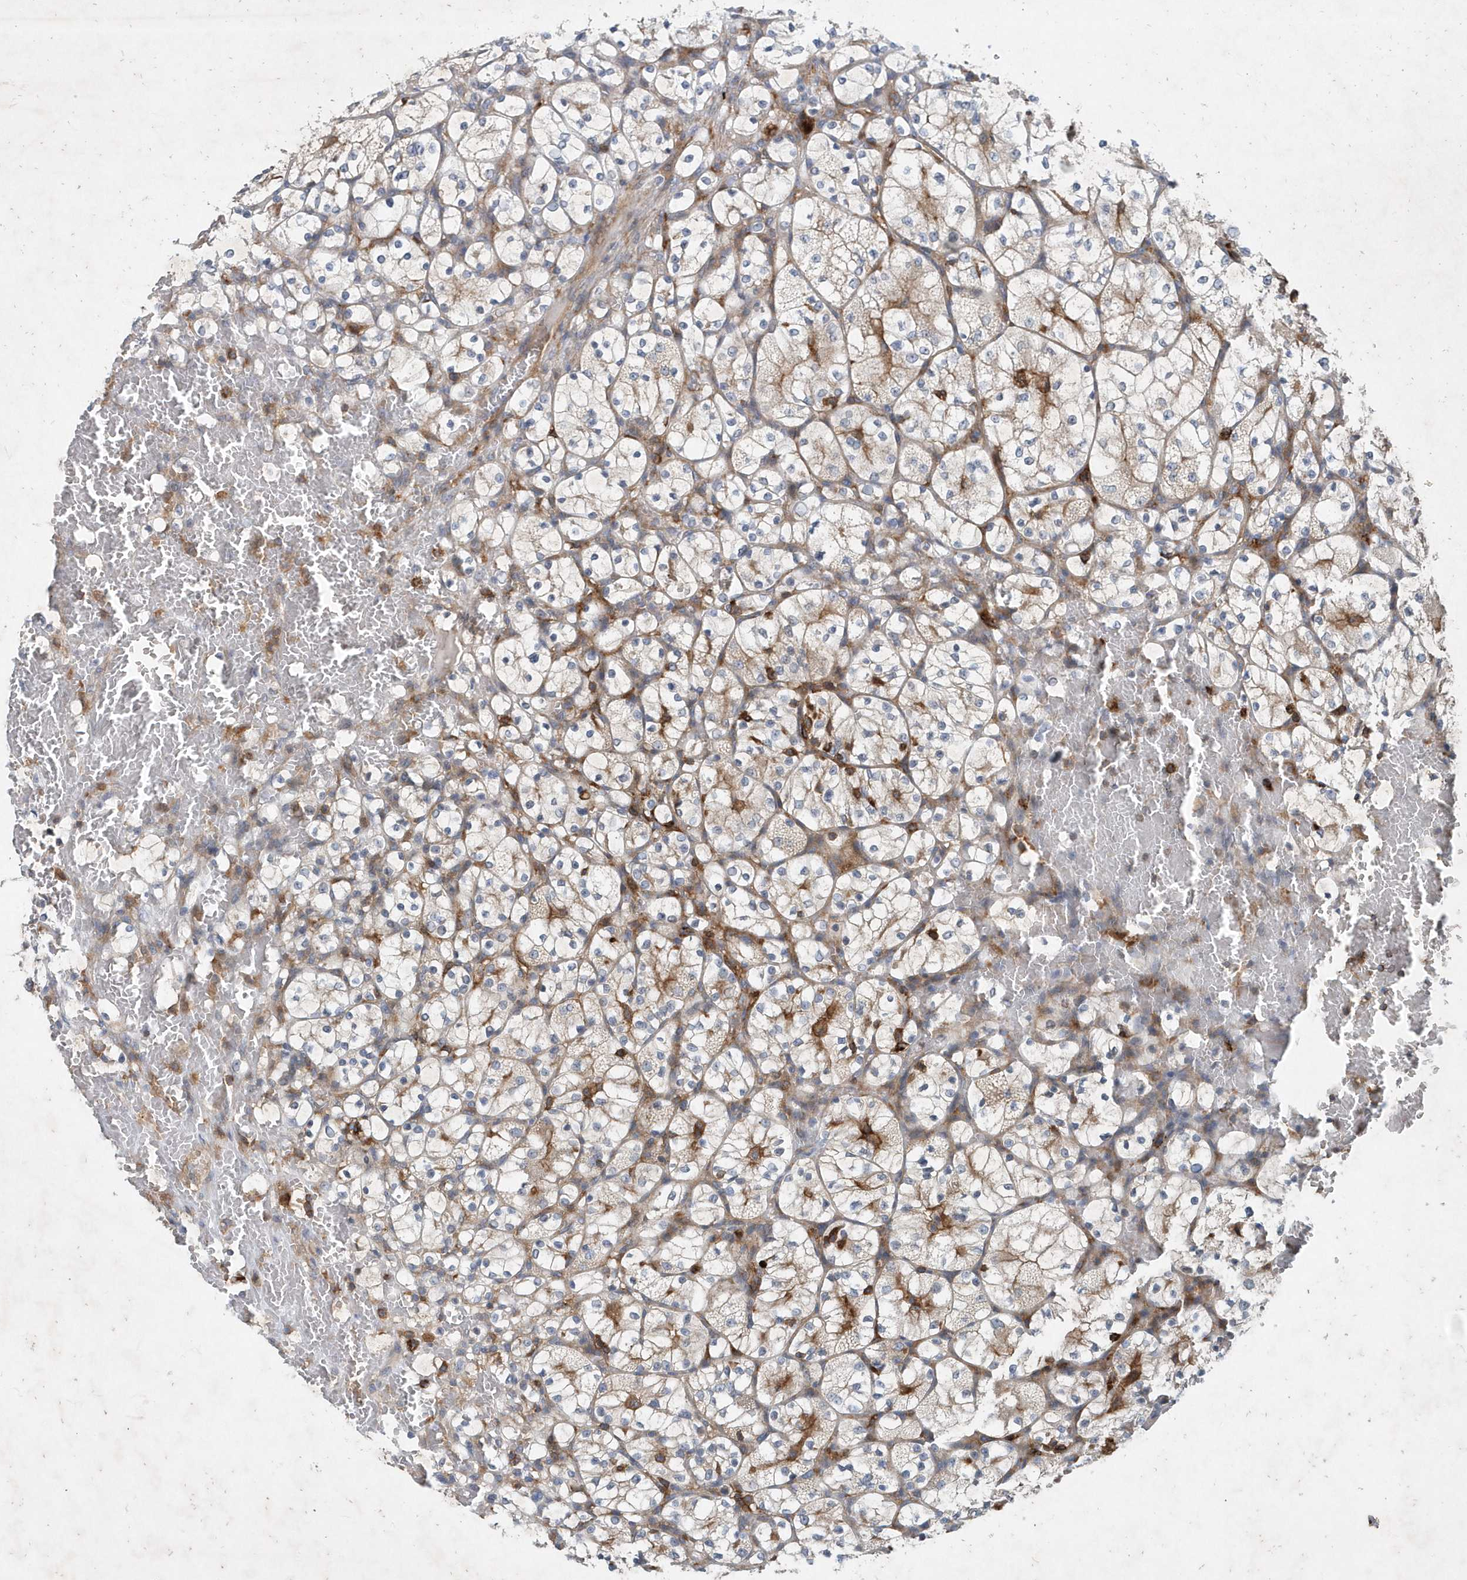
{"staining": {"intensity": "weak", "quantity": "25%-75%", "location": "cytoplasmic/membranous"}, "tissue": "renal cancer", "cell_type": "Tumor cells", "image_type": "cancer", "snomed": [{"axis": "morphology", "description": "Adenocarcinoma, NOS"}, {"axis": "topography", "description": "Kidney"}], "caption": "Immunohistochemical staining of human adenocarcinoma (renal) shows weak cytoplasmic/membranous protein positivity in approximately 25%-75% of tumor cells.", "gene": "P2RY10", "patient": {"sex": "female", "age": 69}}